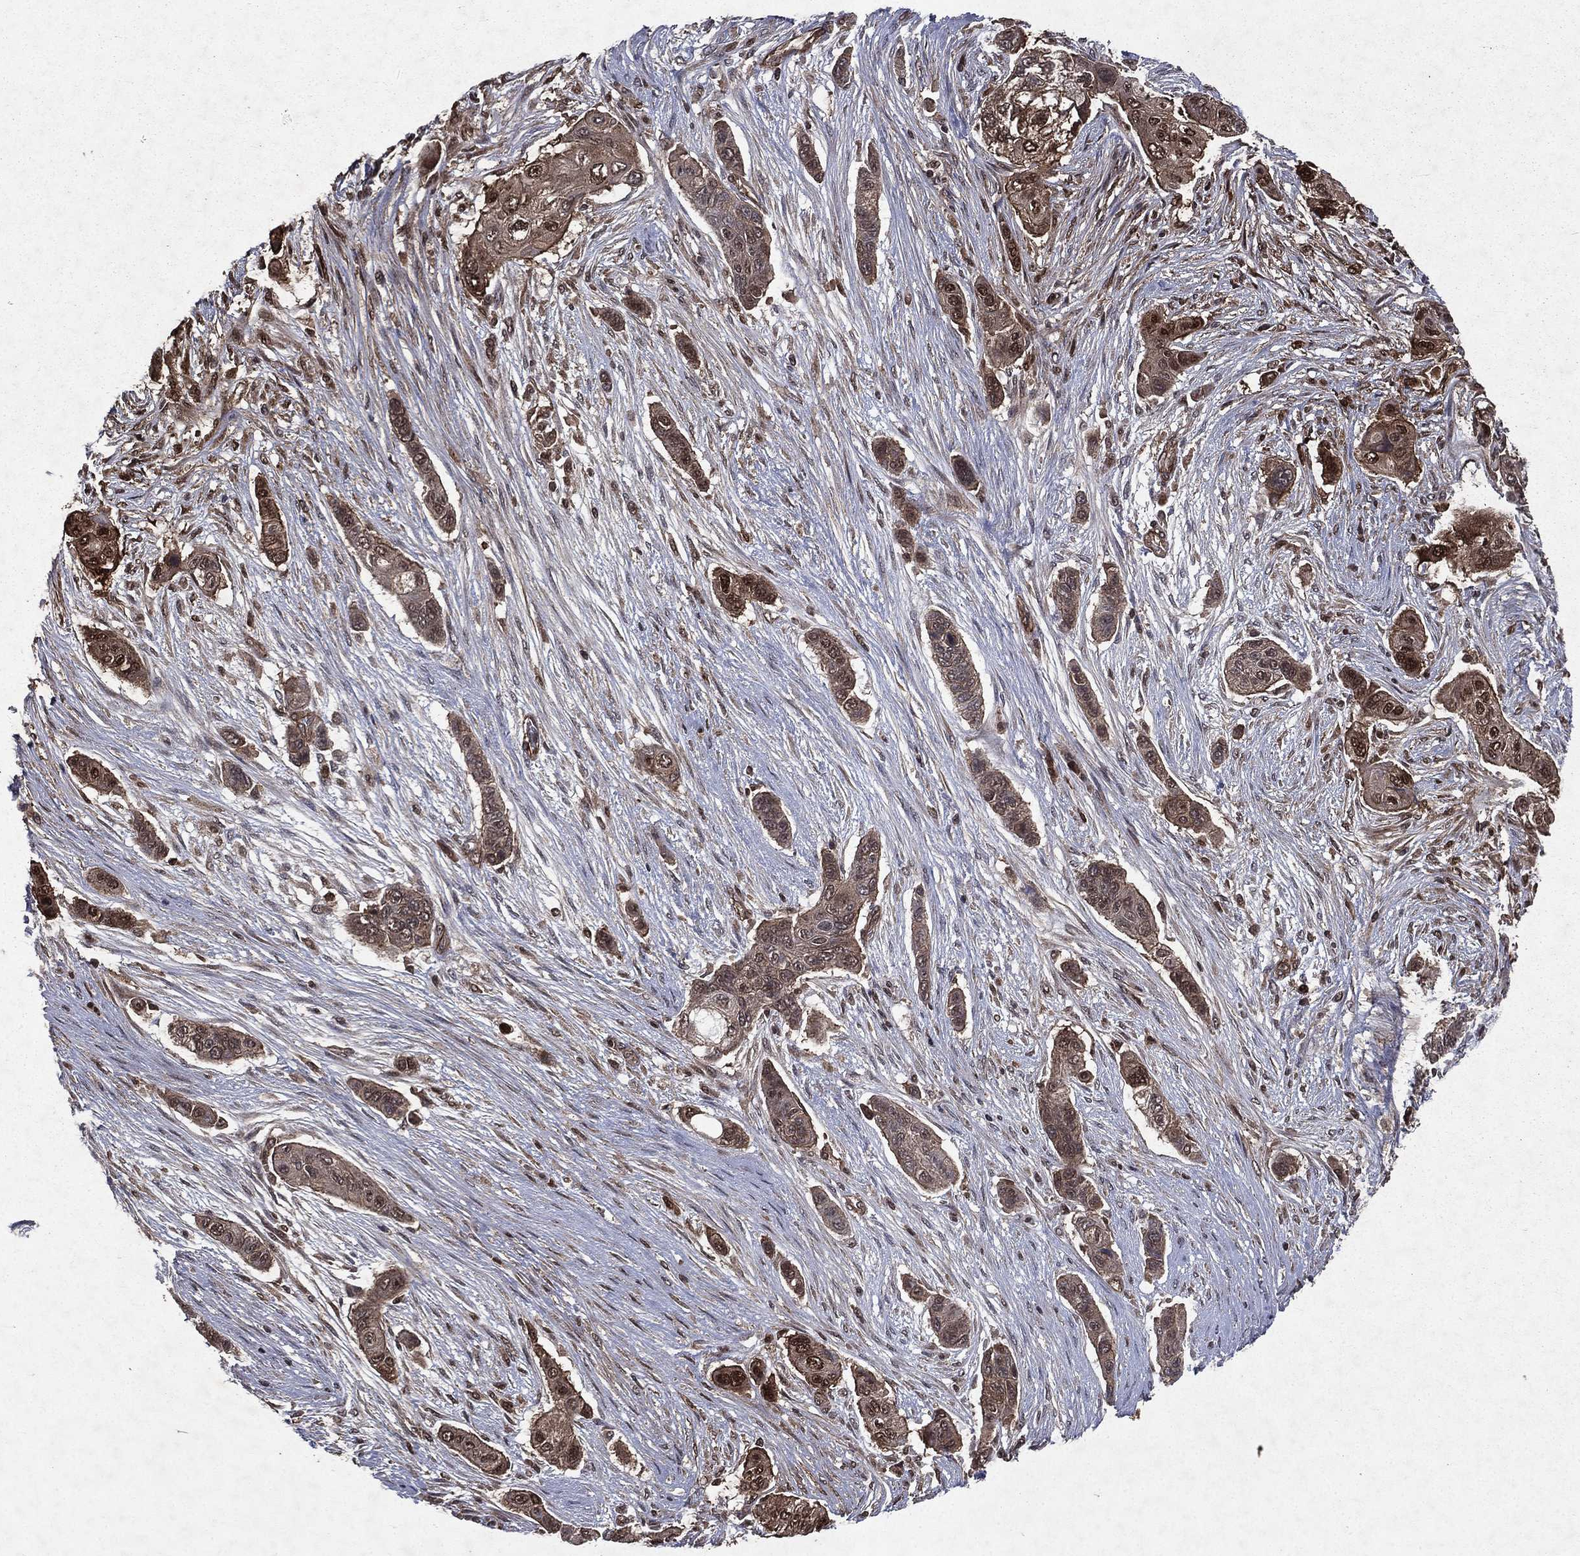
{"staining": {"intensity": "moderate", "quantity": "25%-75%", "location": "cytoplasmic/membranous,nuclear"}, "tissue": "lung cancer", "cell_type": "Tumor cells", "image_type": "cancer", "snomed": [{"axis": "morphology", "description": "Squamous cell carcinoma, NOS"}, {"axis": "topography", "description": "Lung"}], "caption": "Human lung cancer stained for a protein (brown) exhibits moderate cytoplasmic/membranous and nuclear positive positivity in approximately 25%-75% of tumor cells.", "gene": "FGD1", "patient": {"sex": "male", "age": 69}}